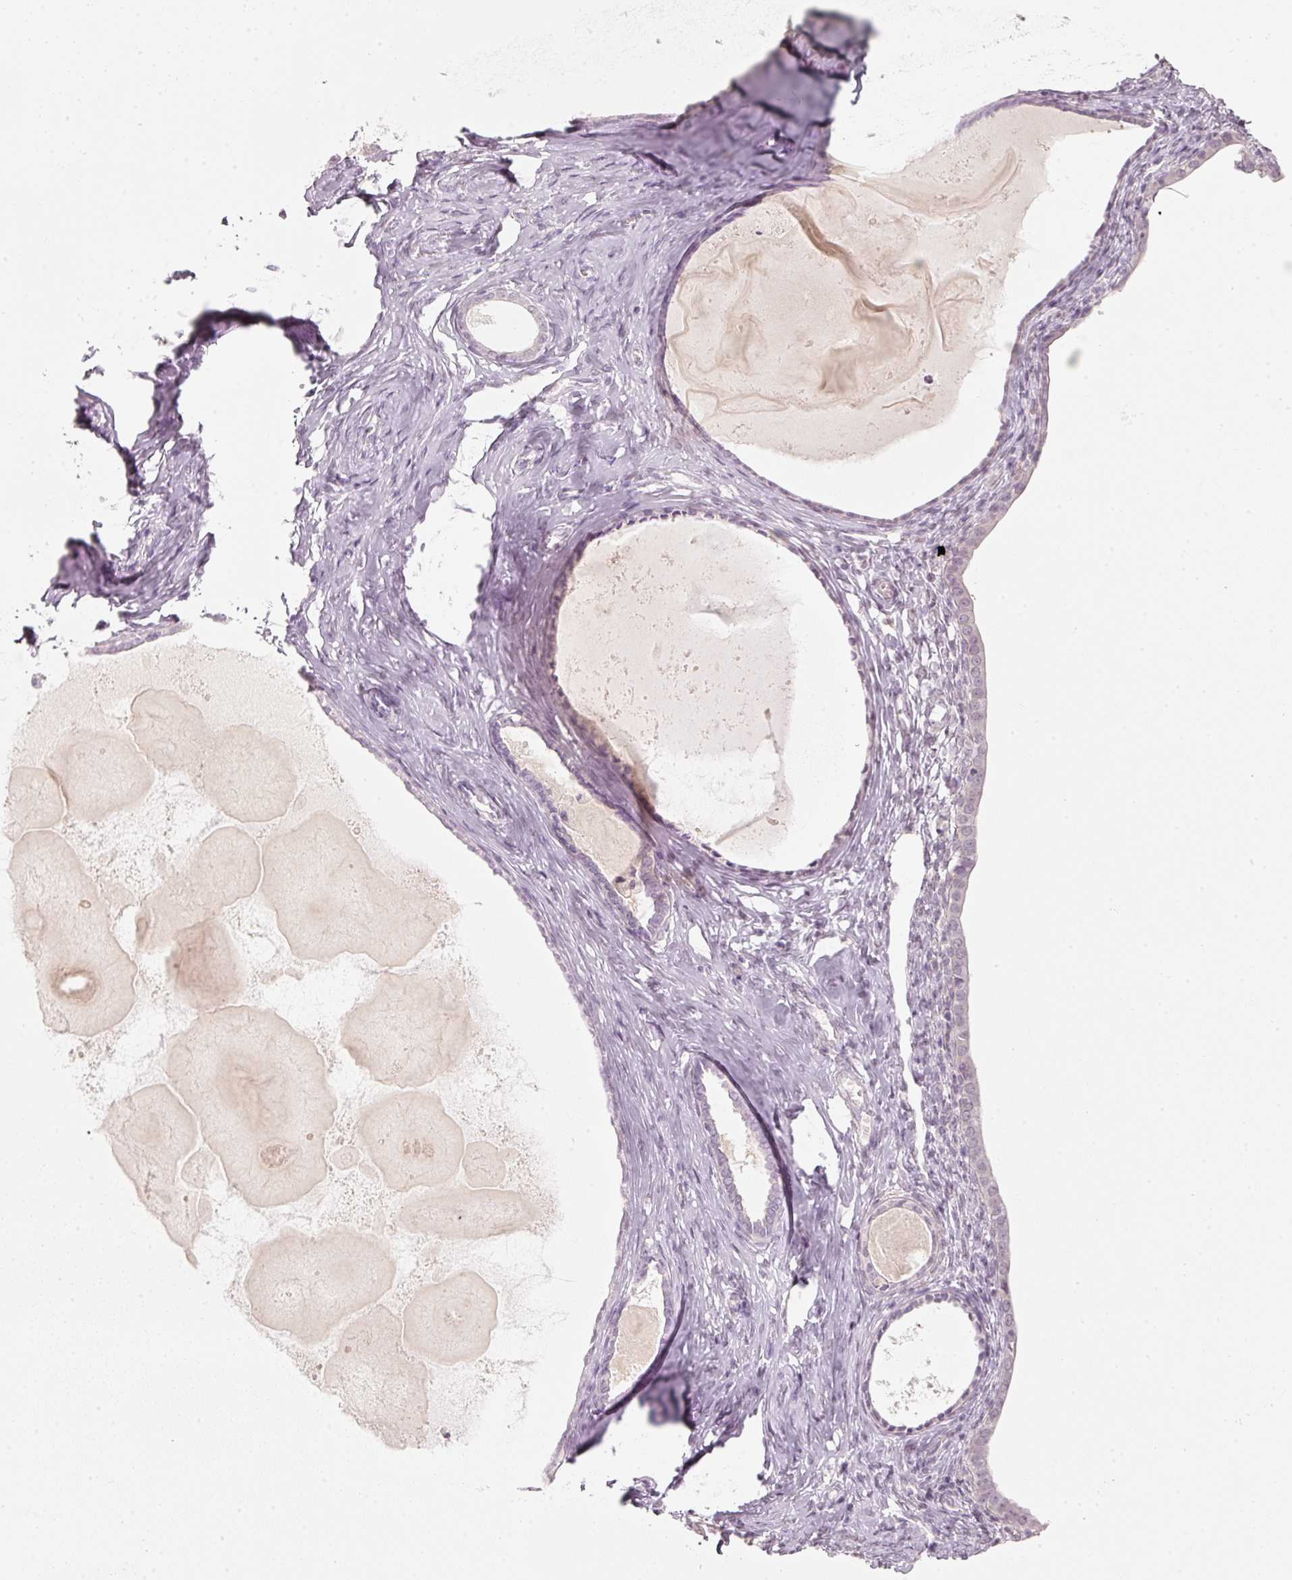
{"staining": {"intensity": "negative", "quantity": "none", "location": "none"}, "tissue": "endometrial cancer", "cell_type": "Tumor cells", "image_type": "cancer", "snomed": [{"axis": "morphology", "description": "Adenocarcinoma, NOS"}, {"axis": "topography", "description": "Endometrium"}], "caption": "Adenocarcinoma (endometrial) stained for a protein using immunohistochemistry exhibits no positivity tumor cells.", "gene": "STEAP1", "patient": {"sex": "female", "age": 75}}